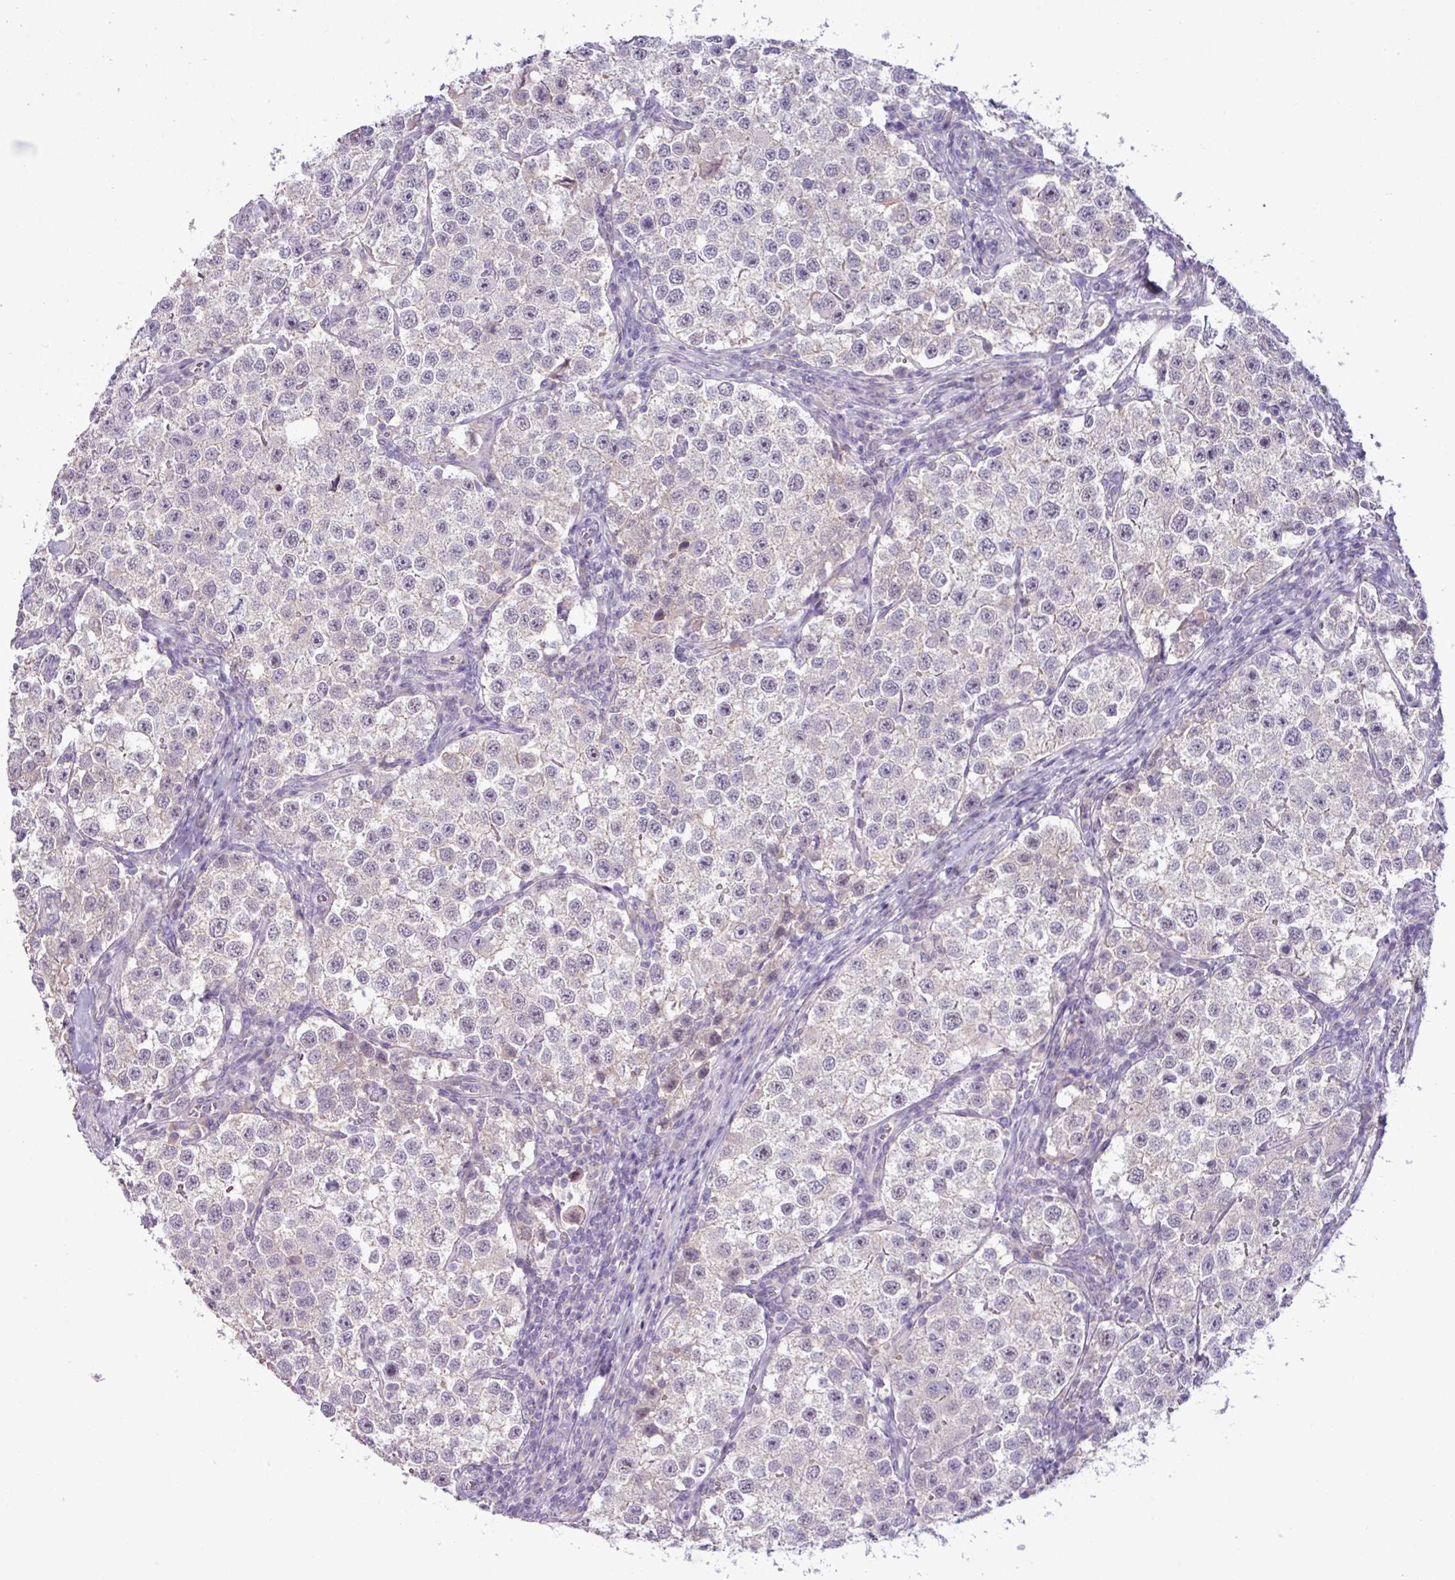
{"staining": {"intensity": "negative", "quantity": "none", "location": "none"}, "tissue": "testis cancer", "cell_type": "Tumor cells", "image_type": "cancer", "snomed": [{"axis": "morphology", "description": "Seminoma, NOS"}, {"axis": "topography", "description": "Testis"}], "caption": "High power microscopy photomicrograph of an immunohistochemistry histopathology image of testis cancer (seminoma), revealing no significant staining in tumor cells.", "gene": "PNLDC1", "patient": {"sex": "male", "age": 37}}